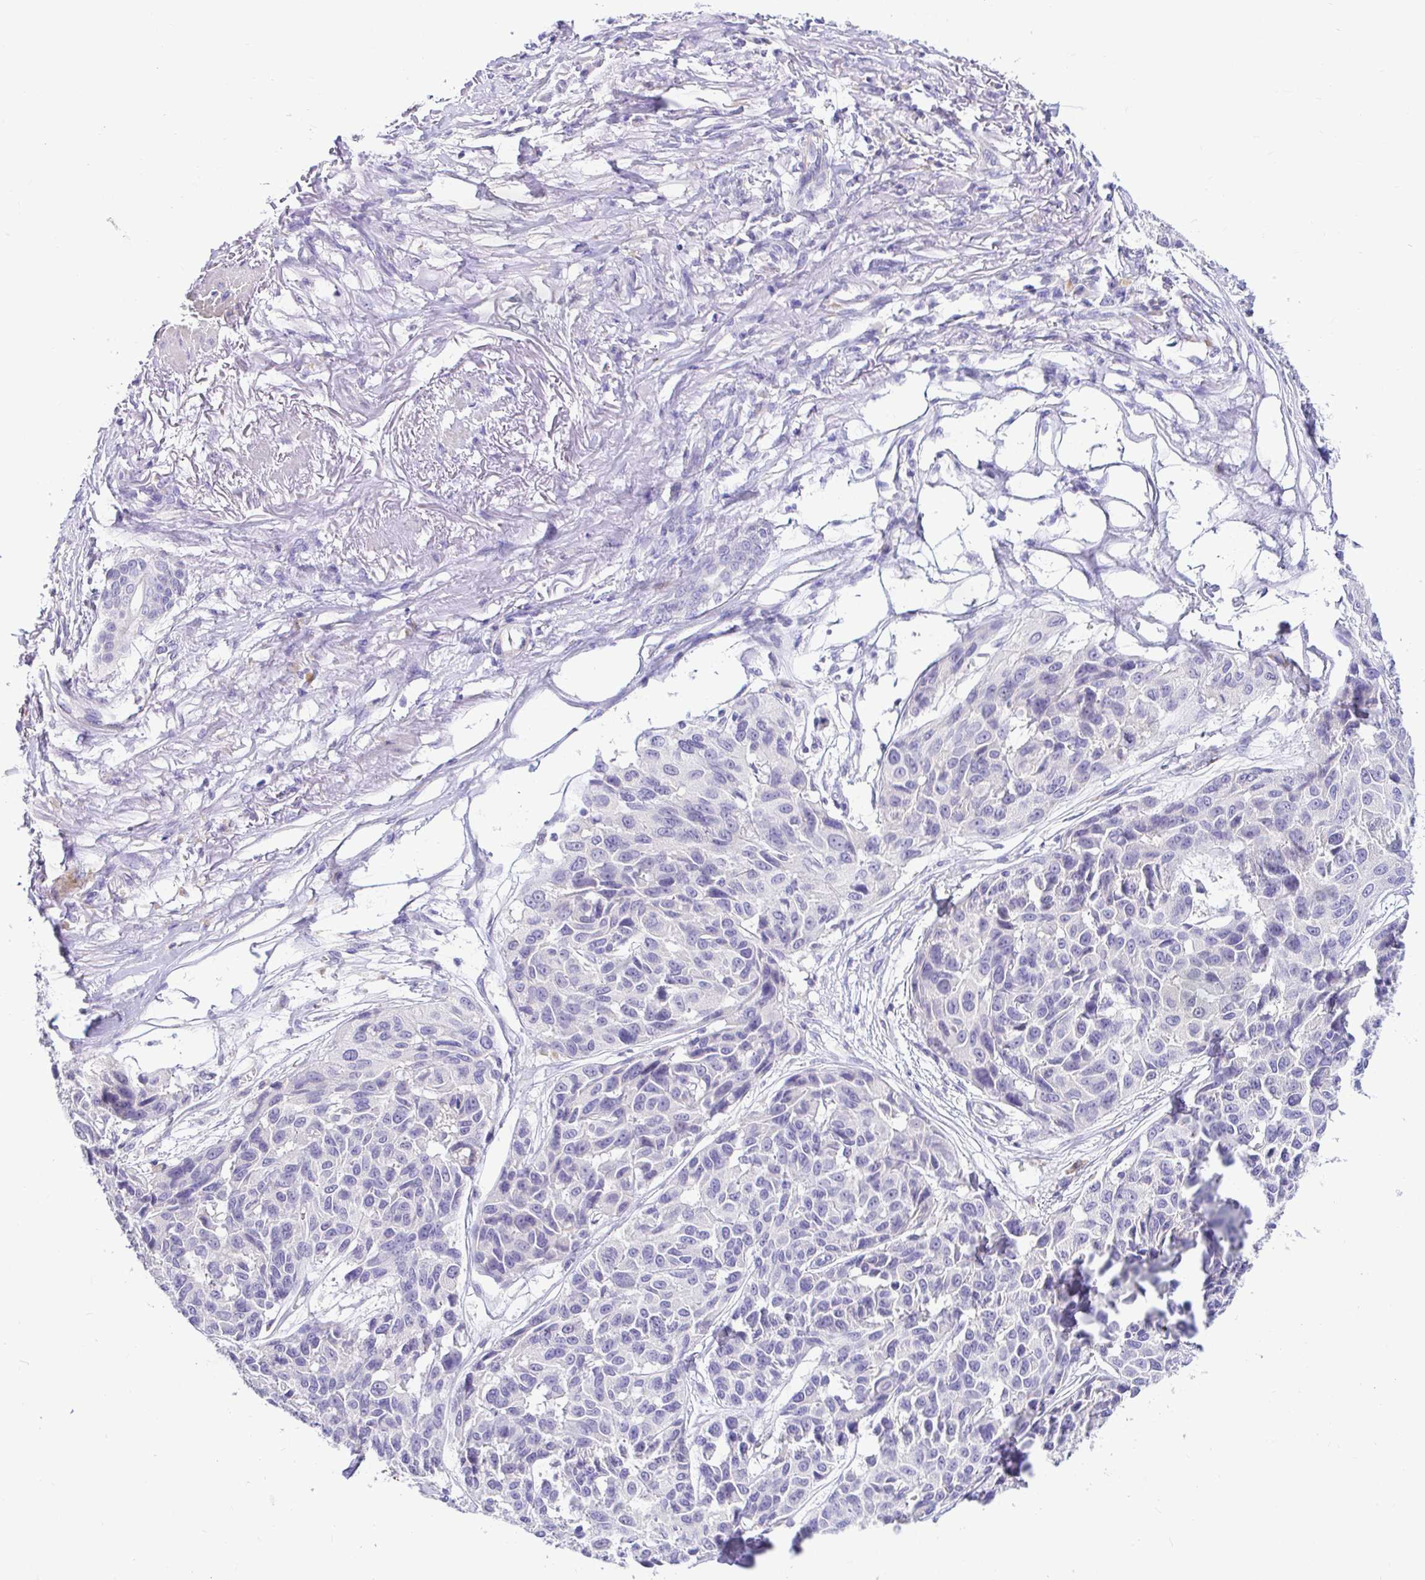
{"staining": {"intensity": "negative", "quantity": "none", "location": "none"}, "tissue": "melanoma", "cell_type": "Tumor cells", "image_type": "cancer", "snomed": [{"axis": "morphology", "description": "Malignant melanoma, NOS"}, {"axis": "topography", "description": "Skin"}], "caption": "An image of human melanoma is negative for staining in tumor cells. (DAB (3,3'-diaminobenzidine) immunohistochemistry, high magnification).", "gene": "CDO1", "patient": {"sex": "female", "age": 66}}